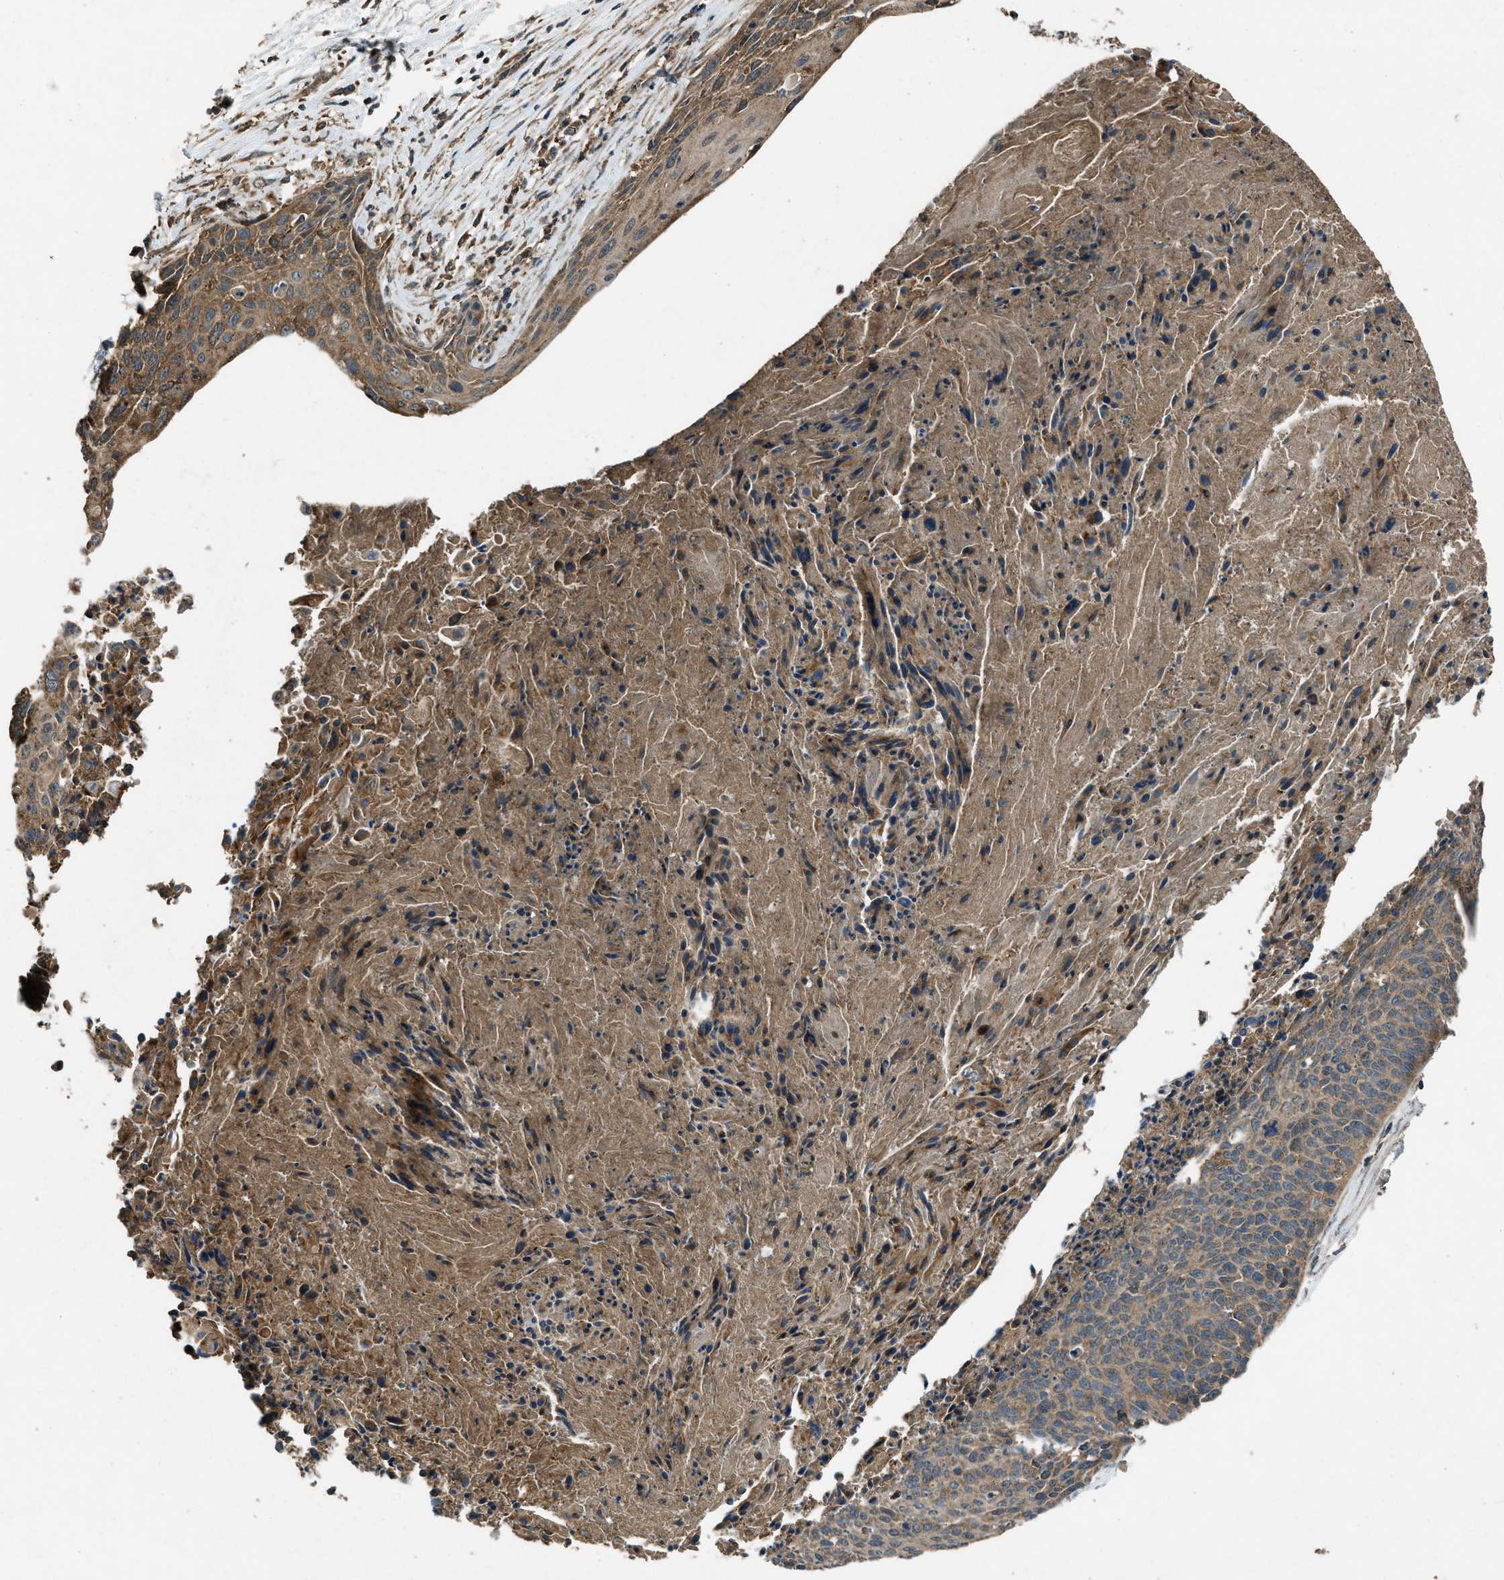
{"staining": {"intensity": "moderate", "quantity": ">75%", "location": "cytoplasmic/membranous"}, "tissue": "cervical cancer", "cell_type": "Tumor cells", "image_type": "cancer", "snomed": [{"axis": "morphology", "description": "Squamous cell carcinoma, NOS"}, {"axis": "topography", "description": "Cervix"}], "caption": "Squamous cell carcinoma (cervical) tissue exhibits moderate cytoplasmic/membranous staining in about >75% of tumor cells", "gene": "MAP3K8", "patient": {"sex": "female", "age": 55}}